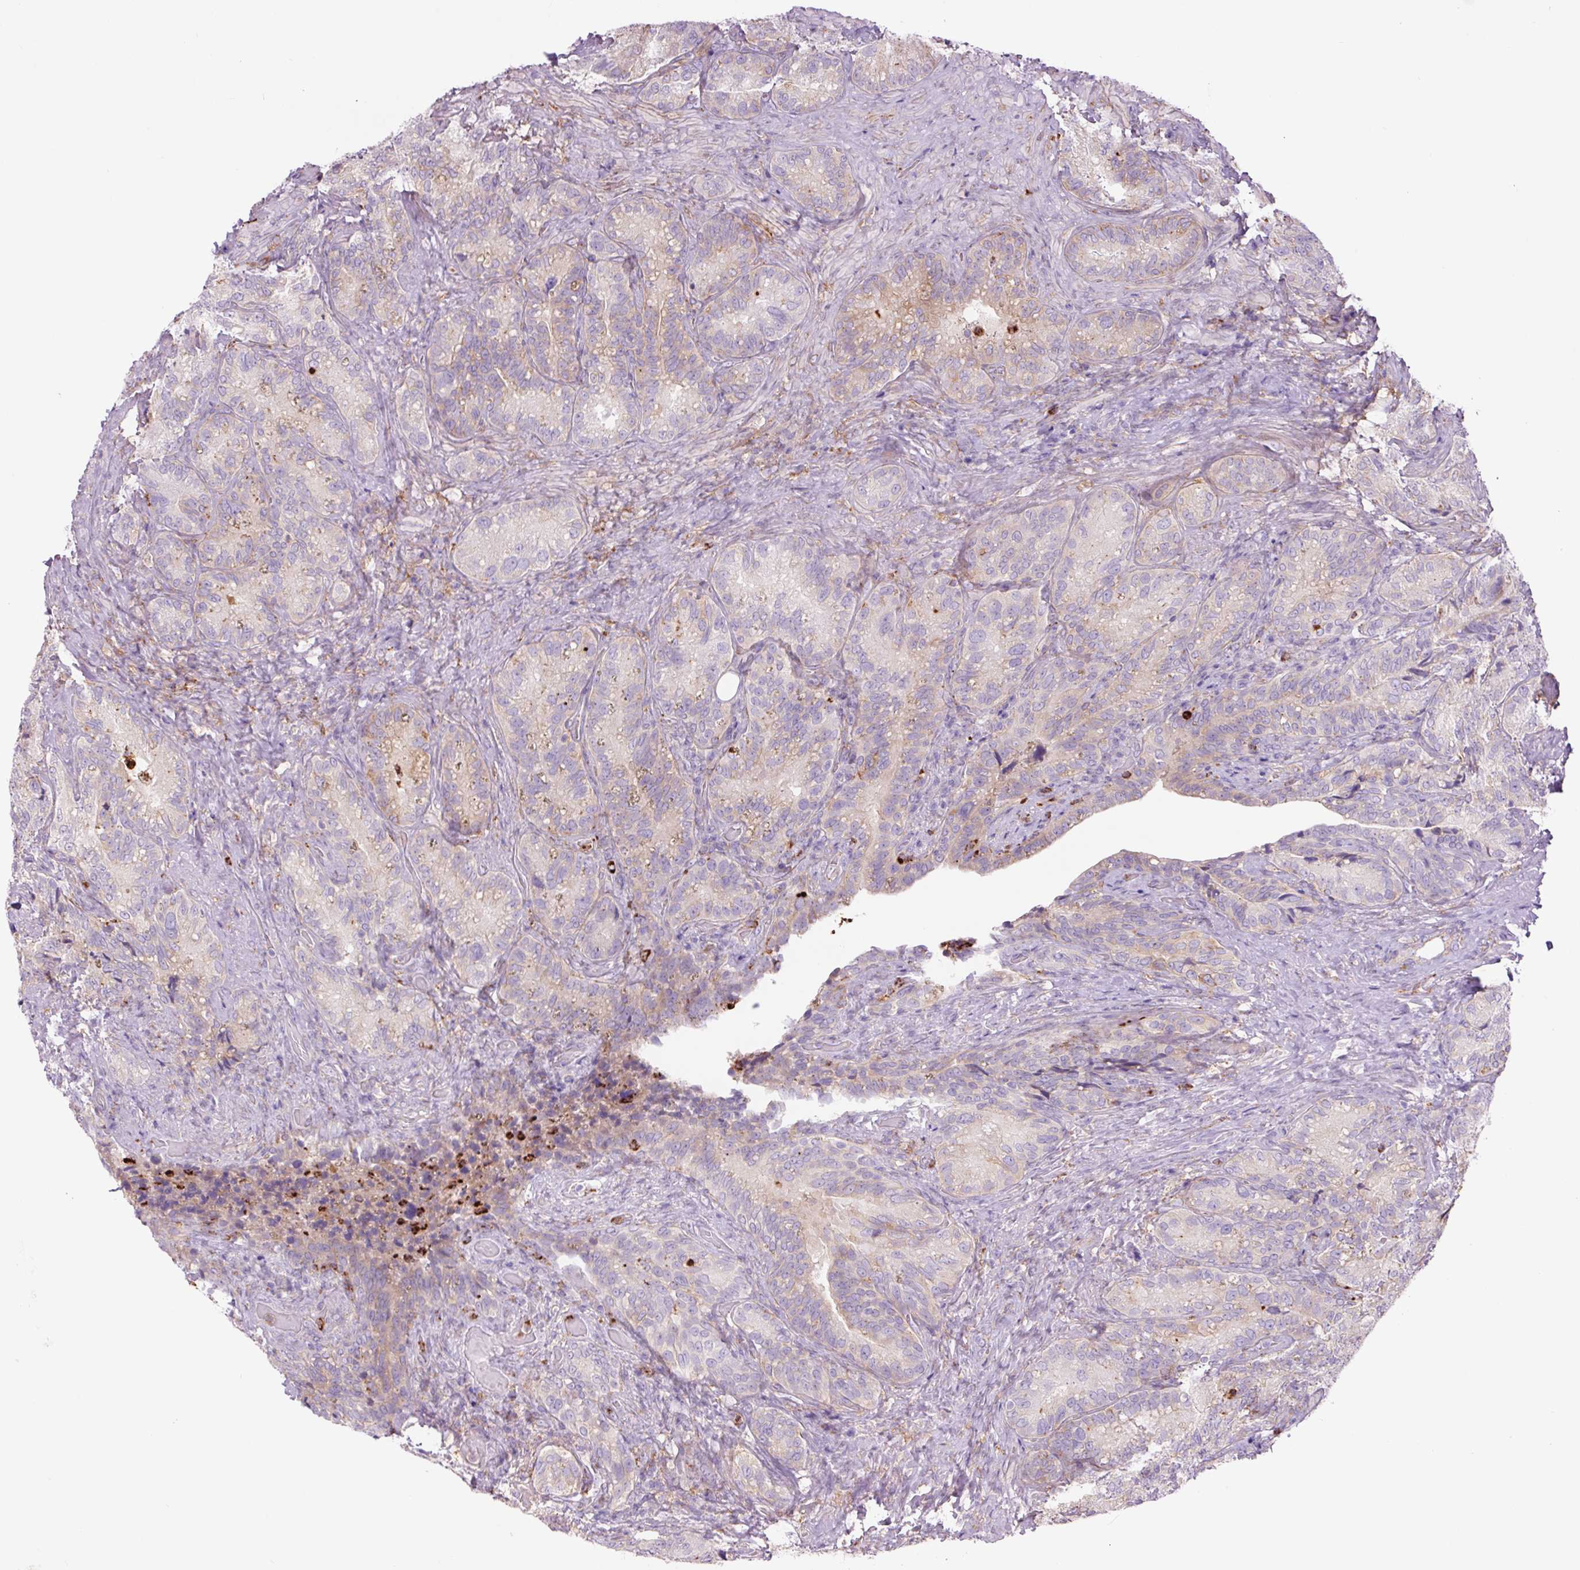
{"staining": {"intensity": "moderate", "quantity": "25%-75%", "location": "cytoplasmic/membranous"}, "tissue": "seminal vesicle", "cell_type": "Glandular cells", "image_type": "normal", "snomed": [{"axis": "morphology", "description": "Normal tissue, NOS"}, {"axis": "topography", "description": "Seminal veicle"}], "caption": "About 25%-75% of glandular cells in benign human seminal vesicle reveal moderate cytoplasmic/membranous protein positivity as visualized by brown immunohistochemical staining.", "gene": "SH2D6", "patient": {"sex": "male", "age": 68}}